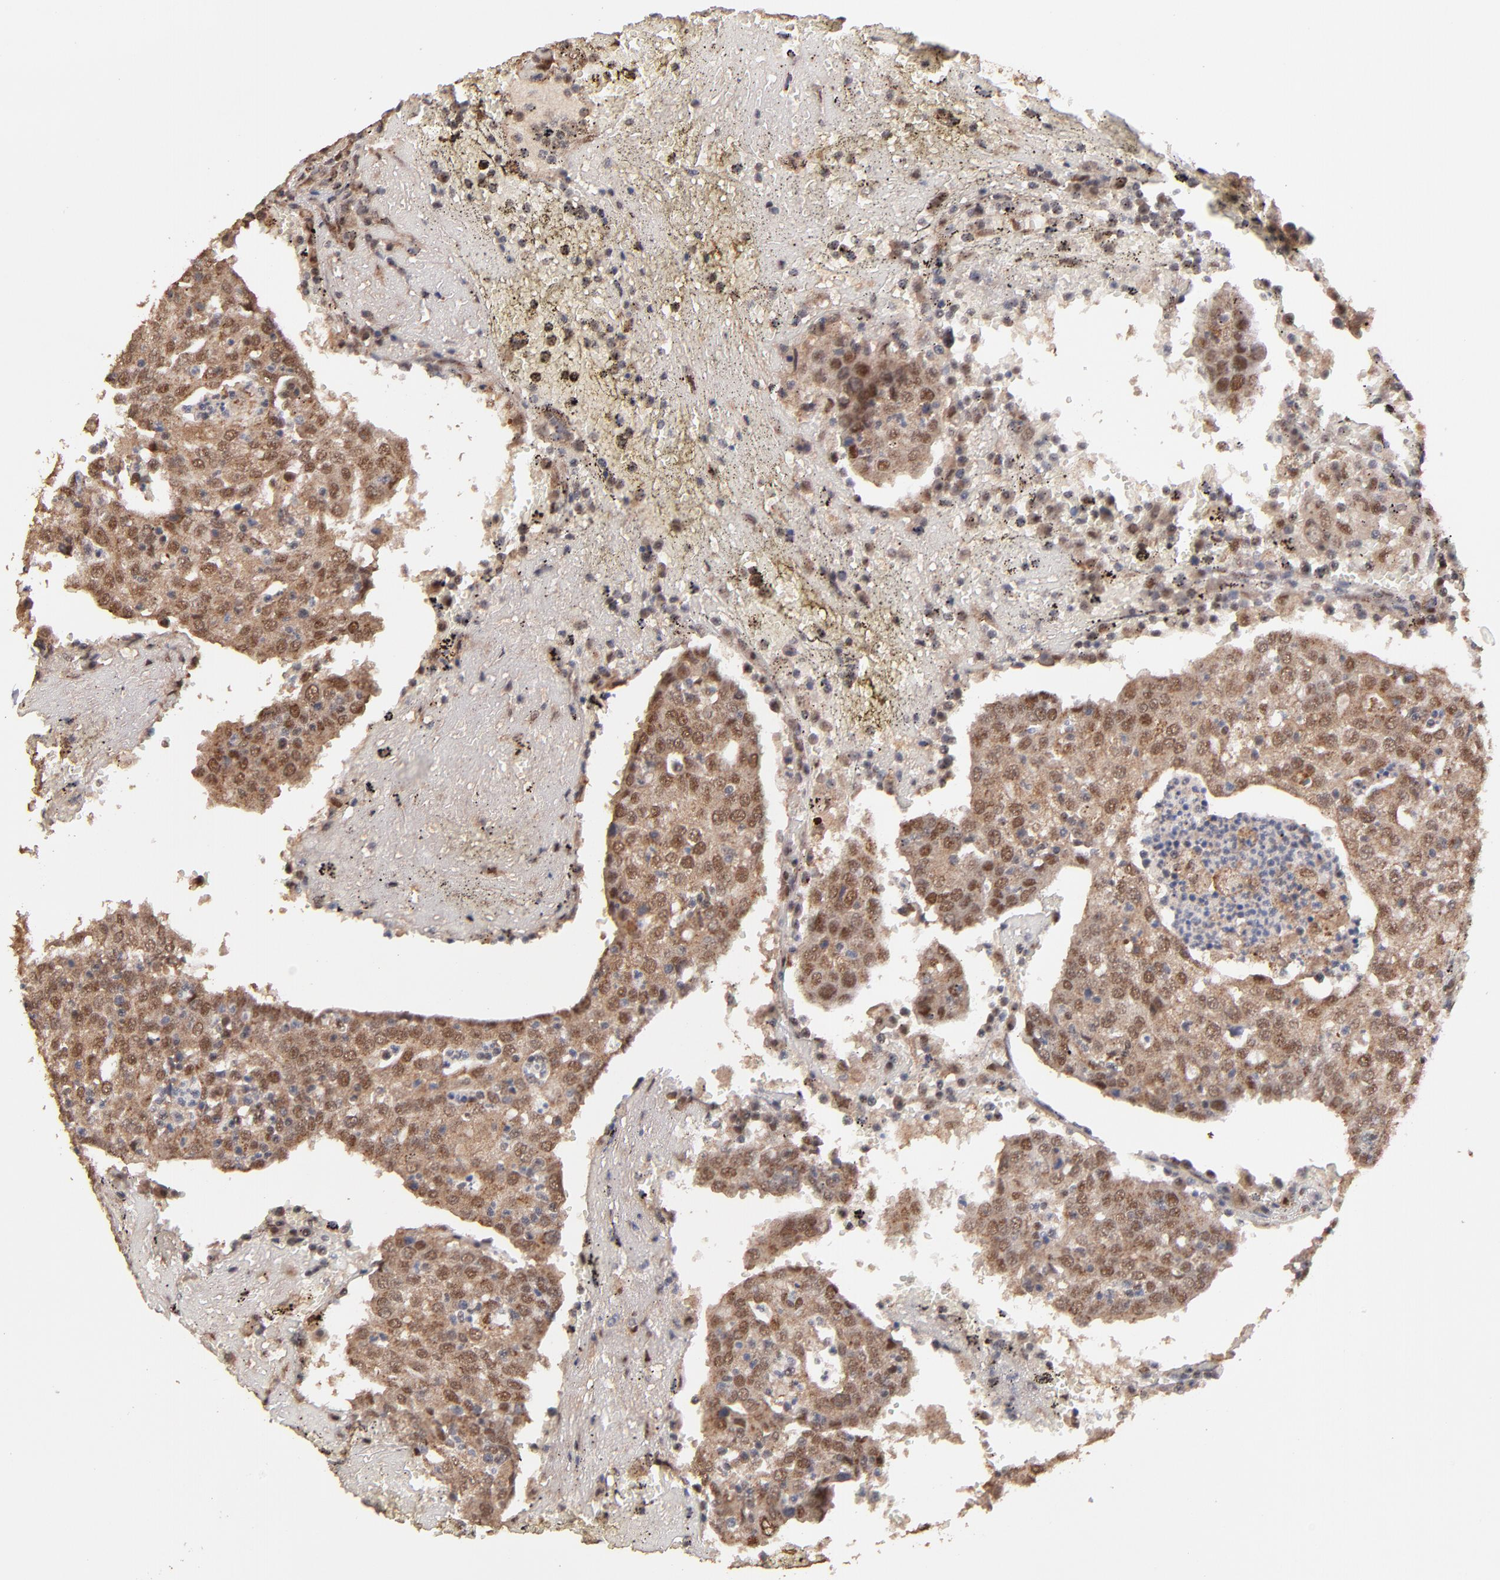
{"staining": {"intensity": "moderate", "quantity": ">75%", "location": "cytoplasmic/membranous,nuclear"}, "tissue": "head and neck cancer", "cell_type": "Tumor cells", "image_type": "cancer", "snomed": [{"axis": "morphology", "description": "Adenocarcinoma, NOS"}, {"axis": "topography", "description": "Salivary gland"}, {"axis": "topography", "description": "Head-Neck"}], "caption": "IHC (DAB) staining of head and neck adenocarcinoma reveals moderate cytoplasmic/membranous and nuclear protein positivity in approximately >75% of tumor cells. (Brightfield microscopy of DAB IHC at high magnification).", "gene": "EAPP", "patient": {"sex": "female", "age": 65}}